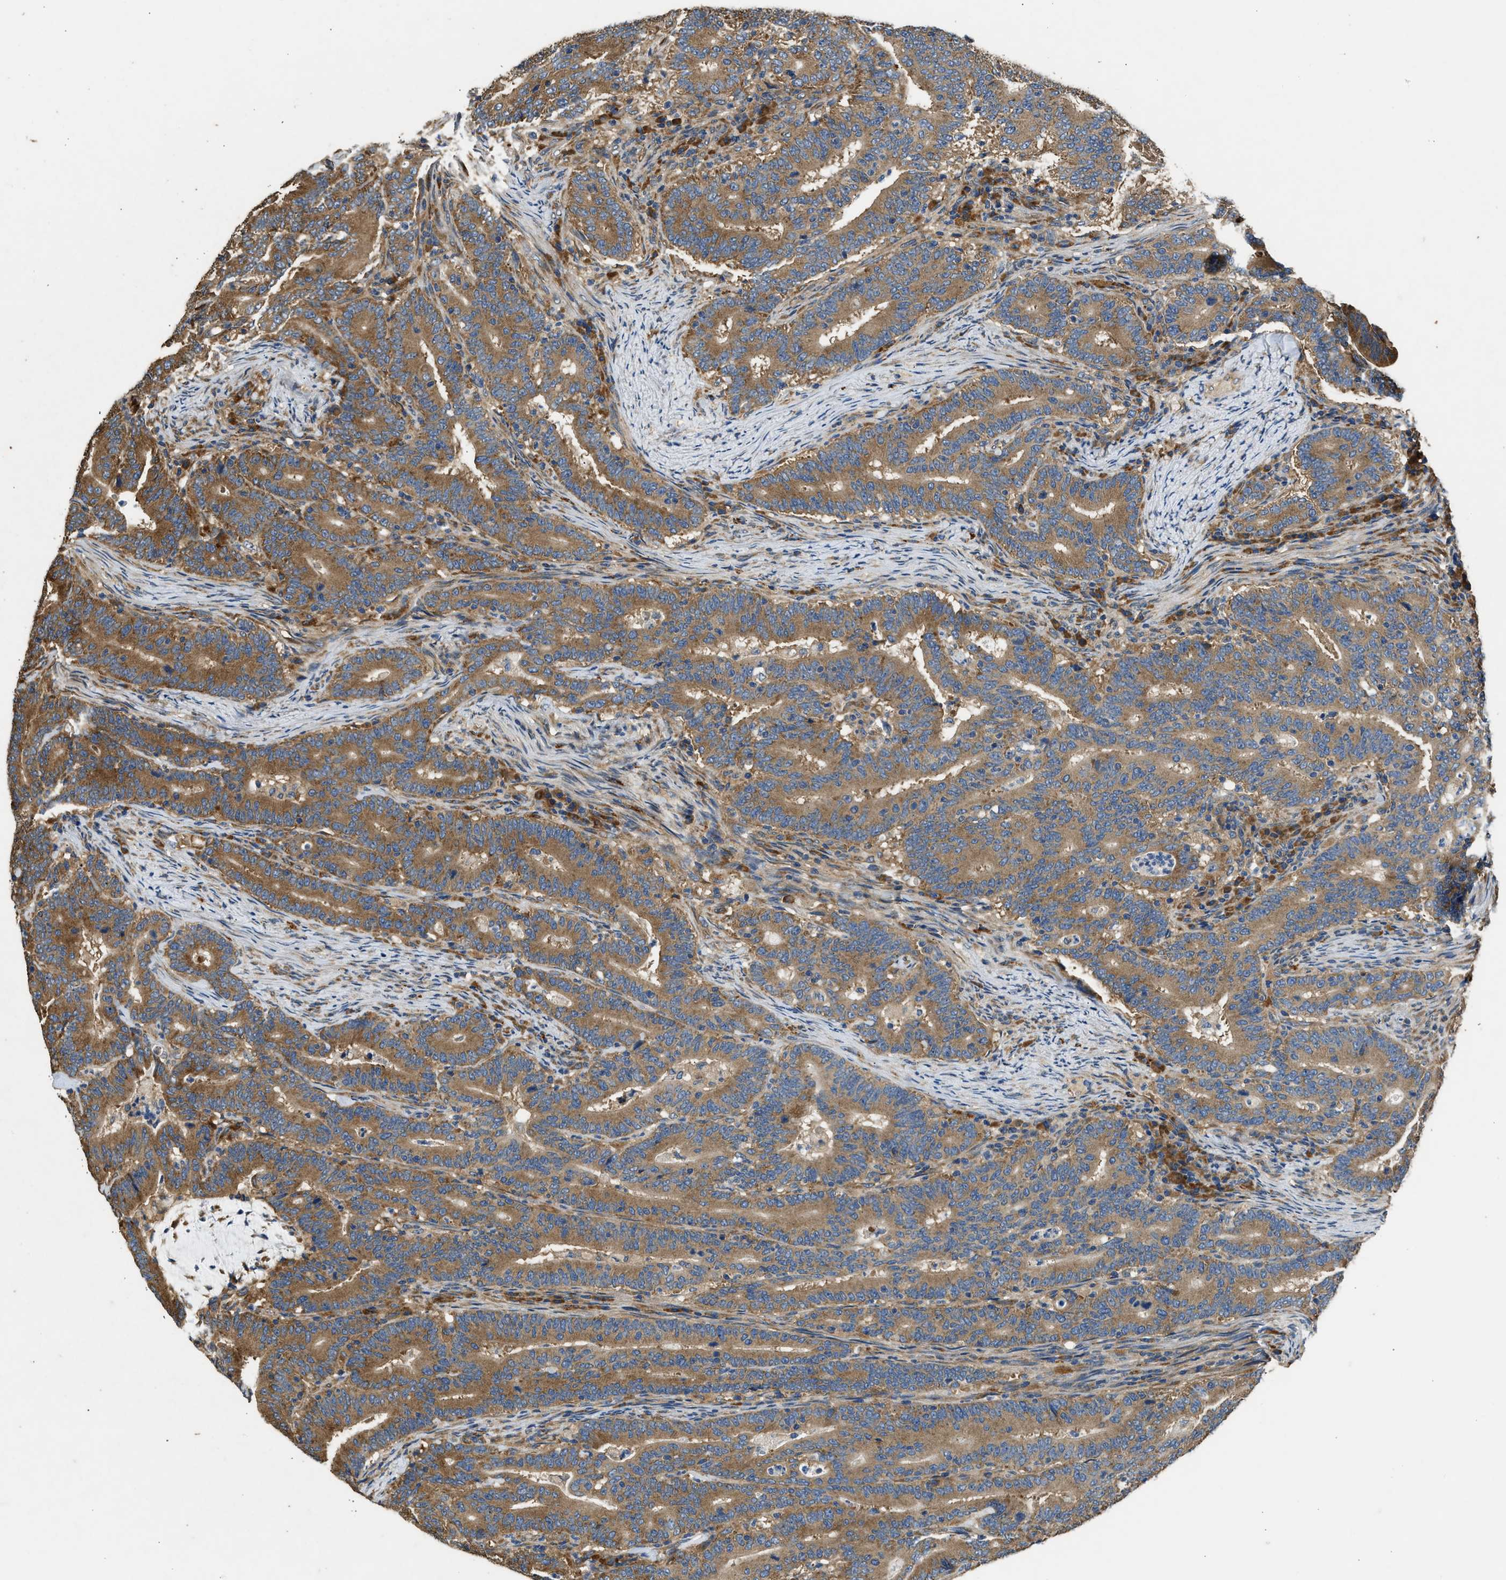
{"staining": {"intensity": "moderate", "quantity": ">75%", "location": "cytoplasmic/membranous"}, "tissue": "colorectal cancer", "cell_type": "Tumor cells", "image_type": "cancer", "snomed": [{"axis": "morphology", "description": "Adenocarcinoma, NOS"}, {"axis": "topography", "description": "Colon"}], "caption": "The histopathology image shows immunohistochemical staining of colorectal cancer (adenocarcinoma). There is moderate cytoplasmic/membranous expression is identified in about >75% of tumor cells.", "gene": "SLC36A4", "patient": {"sex": "female", "age": 66}}